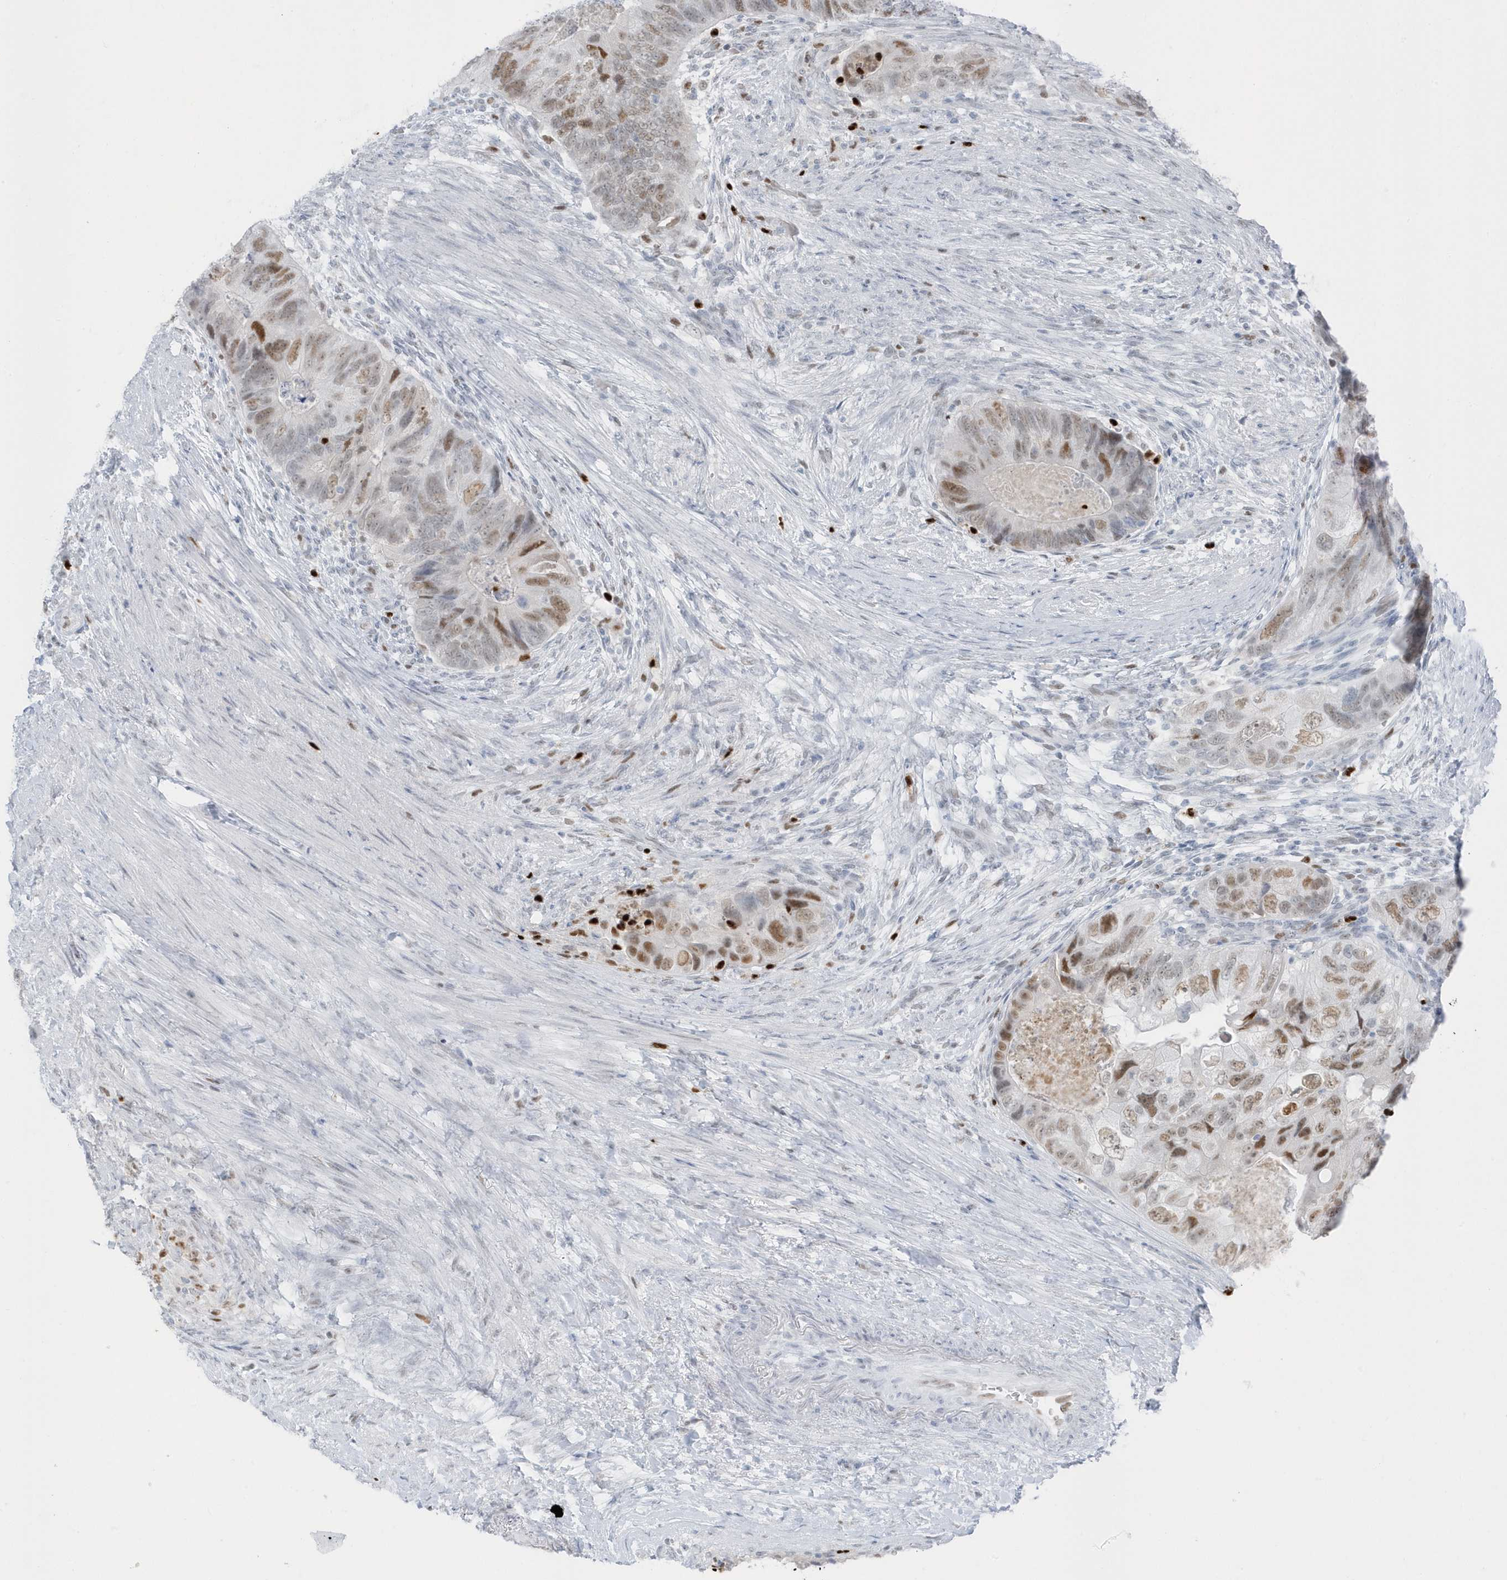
{"staining": {"intensity": "moderate", "quantity": "25%-75%", "location": "nuclear"}, "tissue": "colorectal cancer", "cell_type": "Tumor cells", "image_type": "cancer", "snomed": [{"axis": "morphology", "description": "Adenocarcinoma, NOS"}, {"axis": "topography", "description": "Rectum"}], "caption": "Tumor cells exhibit medium levels of moderate nuclear expression in about 25%-75% of cells in human adenocarcinoma (colorectal). (Stains: DAB (3,3'-diaminobenzidine) in brown, nuclei in blue, Microscopy: brightfield microscopy at high magnification).", "gene": "SMIM34", "patient": {"sex": "male", "age": 63}}